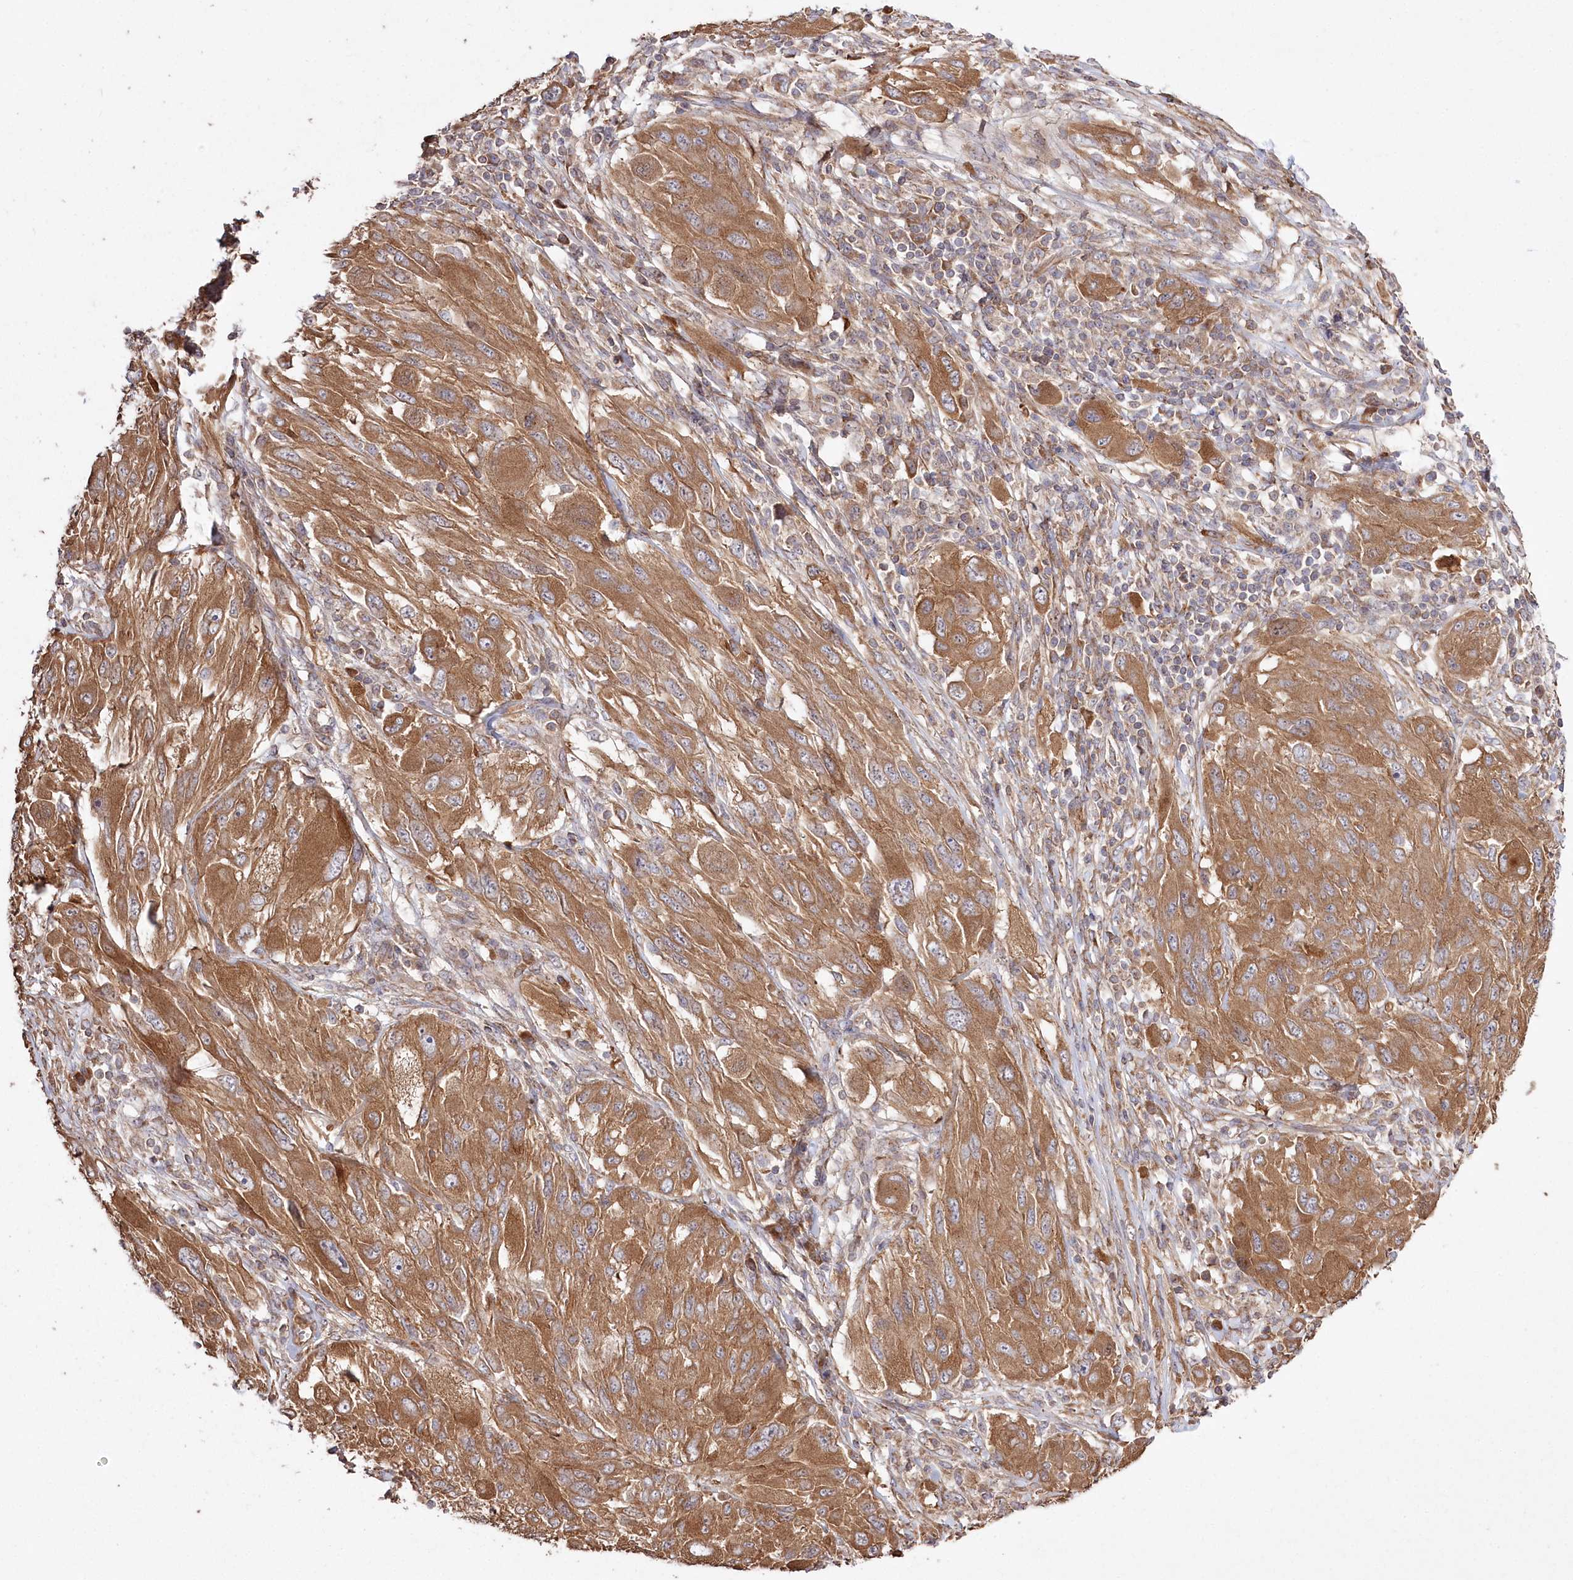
{"staining": {"intensity": "moderate", "quantity": ">75%", "location": "cytoplasmic/membranous"}, "tissue": "melanoma", "cell_type": "Tumor cells", "image_type": "cancer", "snomed": [{"axis": "morphology", "description": "Malignant melanoma, NOS"}, {"axis": "topography", "description": "Skin"}], "caption": "Immunohistochemical staining of human malignant melanoma demonstrates medium levels of moderate cytoplasmic/membranous protein positivity in about >75% of tumor cells.", "gene": "PRSS53", "patient": {"sex": "female", "age": 91}}